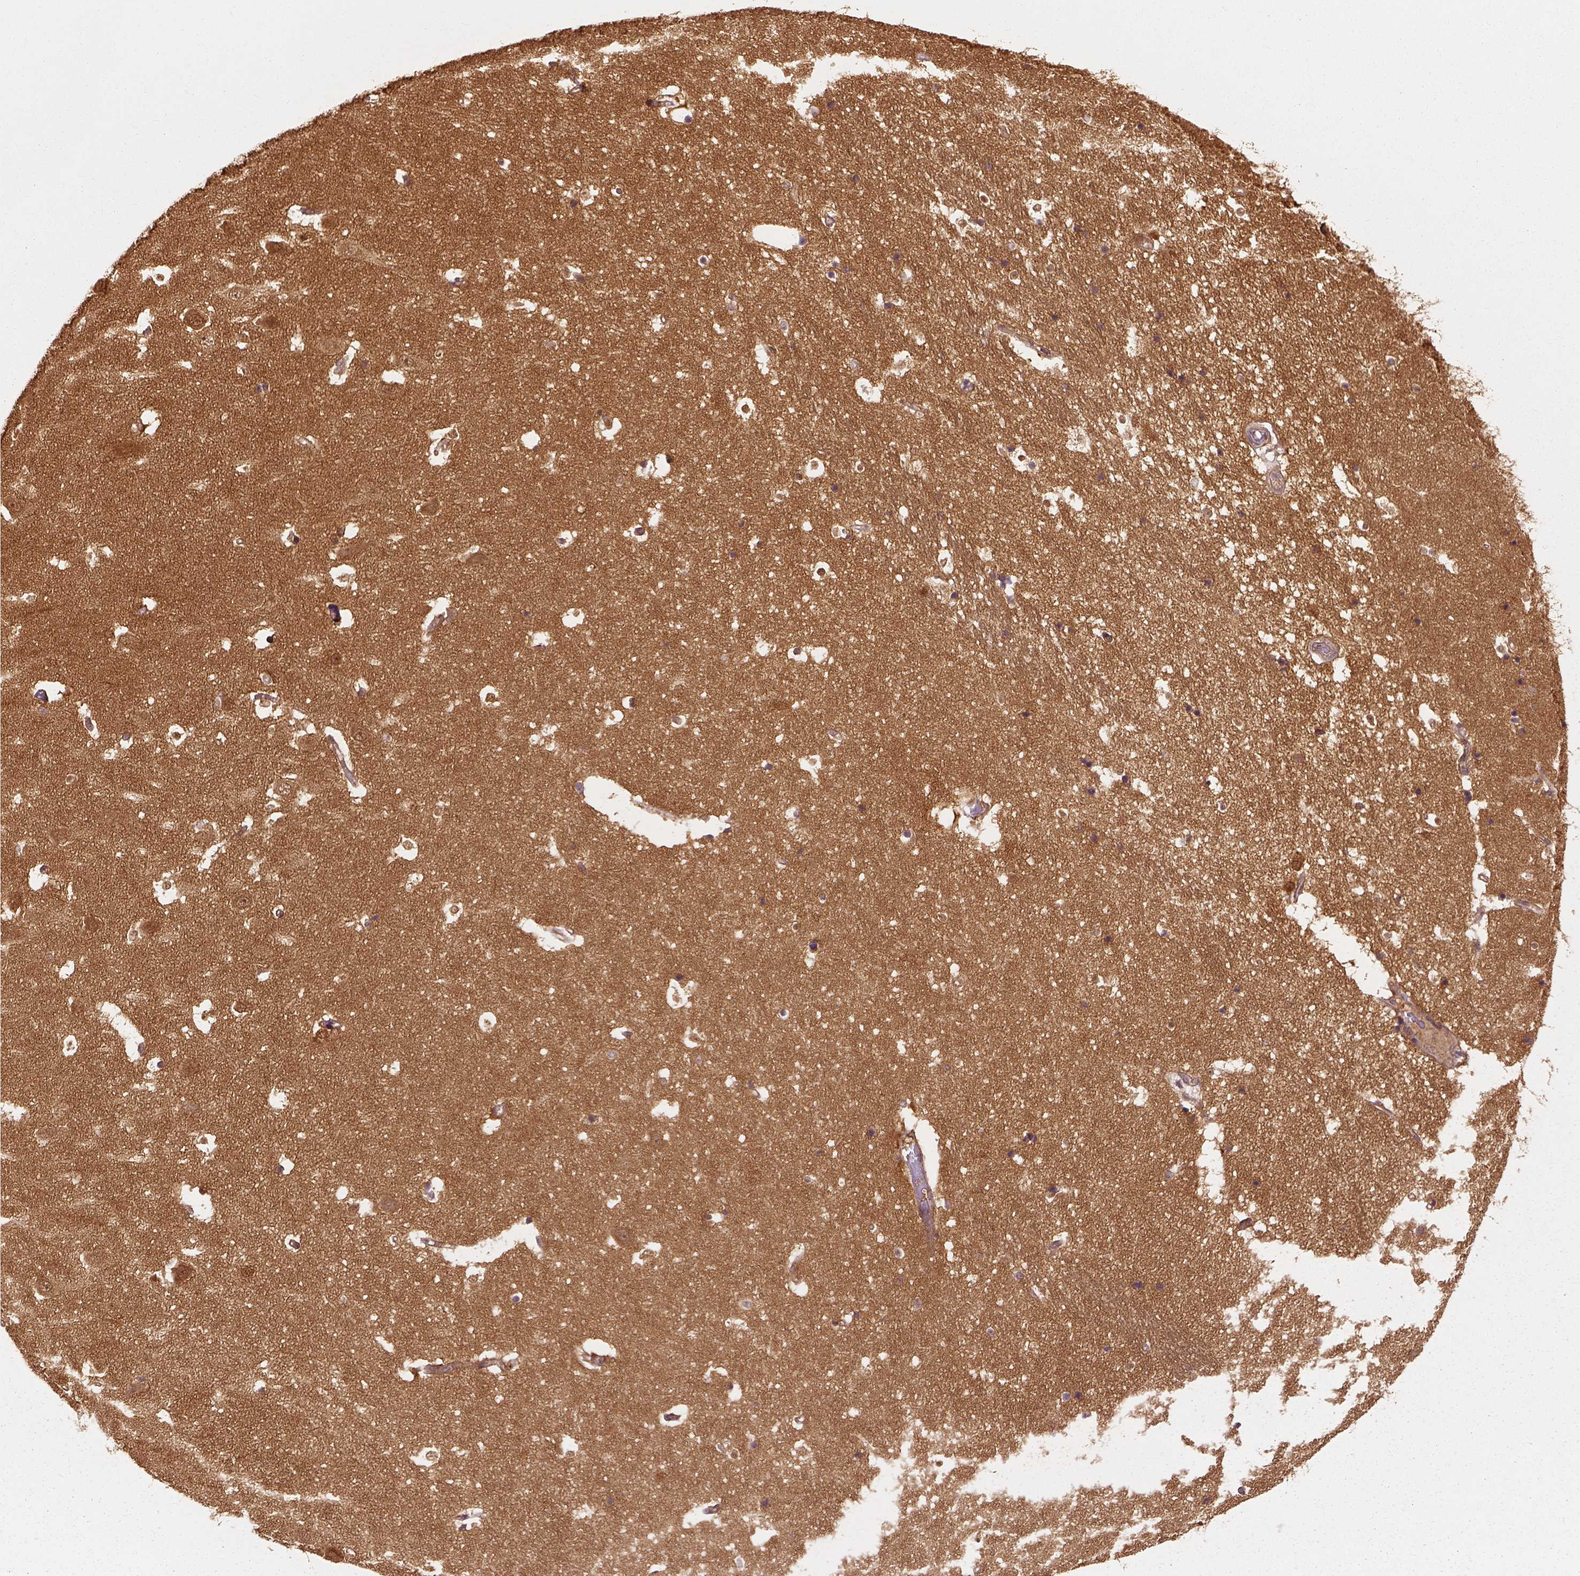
{"staining": {"intensity": "moderate", "quantity": ">75%", "location": "cytoplasmic/membranous"}, "tissue": "hippocampus", "cell_type": "Glial cells", "image_type": "normal", "snomed": [{"axis": "morphology", "description": "Normal tissue, NOS"}, {"axis": "topography", "description": "Hippocampus"}], "caption": "Immunohistochemistry of normal human hippocampus shows medium levels of moderate cytoplasmic/membranous staining in approximately >75% of glial cells. (brown staining indicates protein expression, while blue staining denotes nuclei).", "gene": "GPI", "patient": {"sex": "male", "age": 44}}